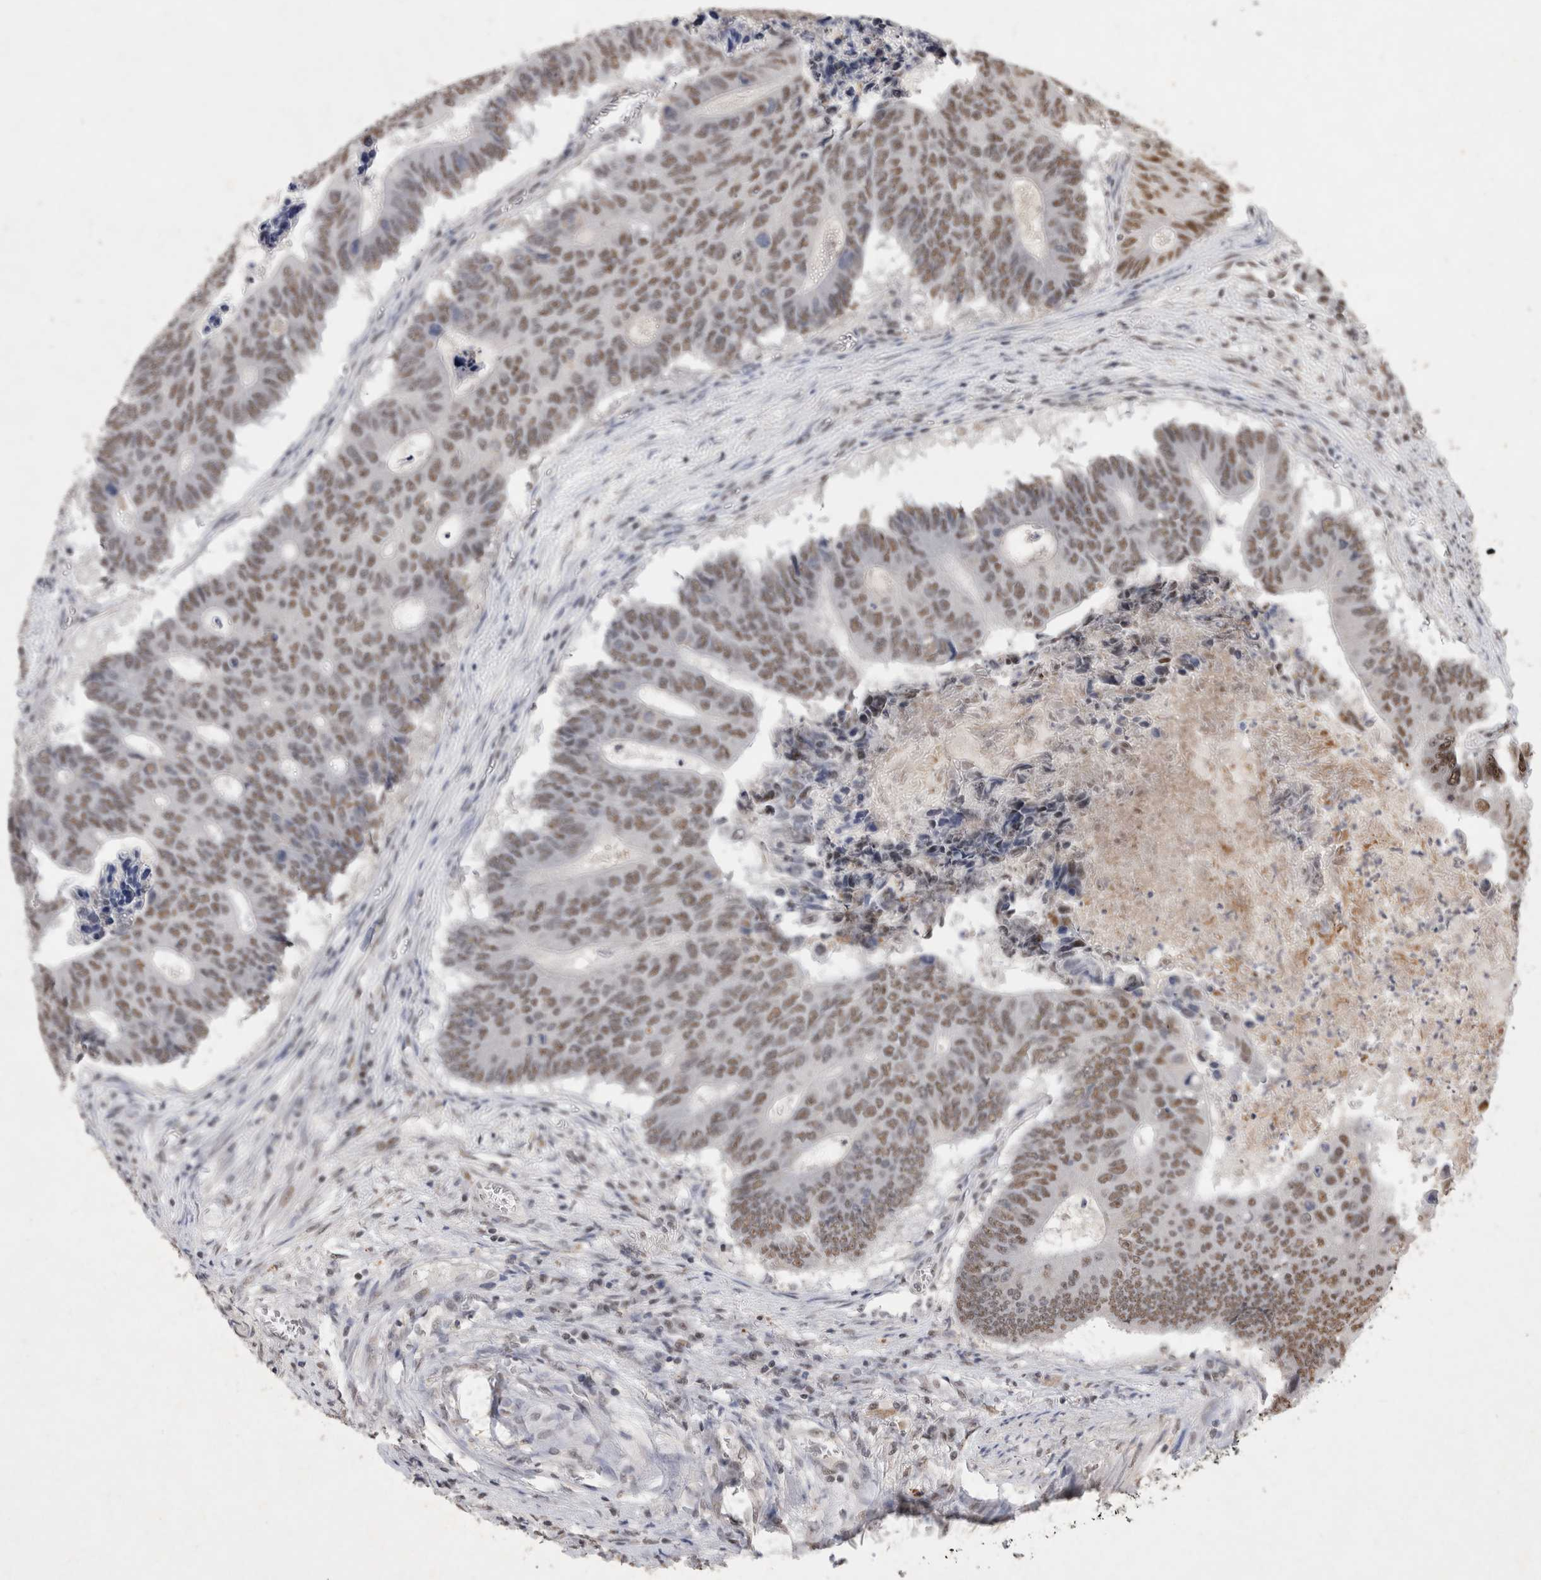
{"staining": {"intensity": "moderate", "quantity": ">75%", "location": "nuclear"}, "tissue": "colorectal cancer", "cell_type": "Tumor cells", "image_type": "cancer", "snomed": [{"axis": "morphology", "description": "Adenocarcinoma, NOS"}, {"axis": "topography", "description": "Colon"}], "caption": "IHC of colorectal cancer (adenocarcinoma) displays medium levels of moderate nuclear staining in about >75% of tumor cells. IHC stains the protein in brown and the nuclei are stained blue.", "gene": "XRCC5", "patient": {"sex": "male", "age": 87}}